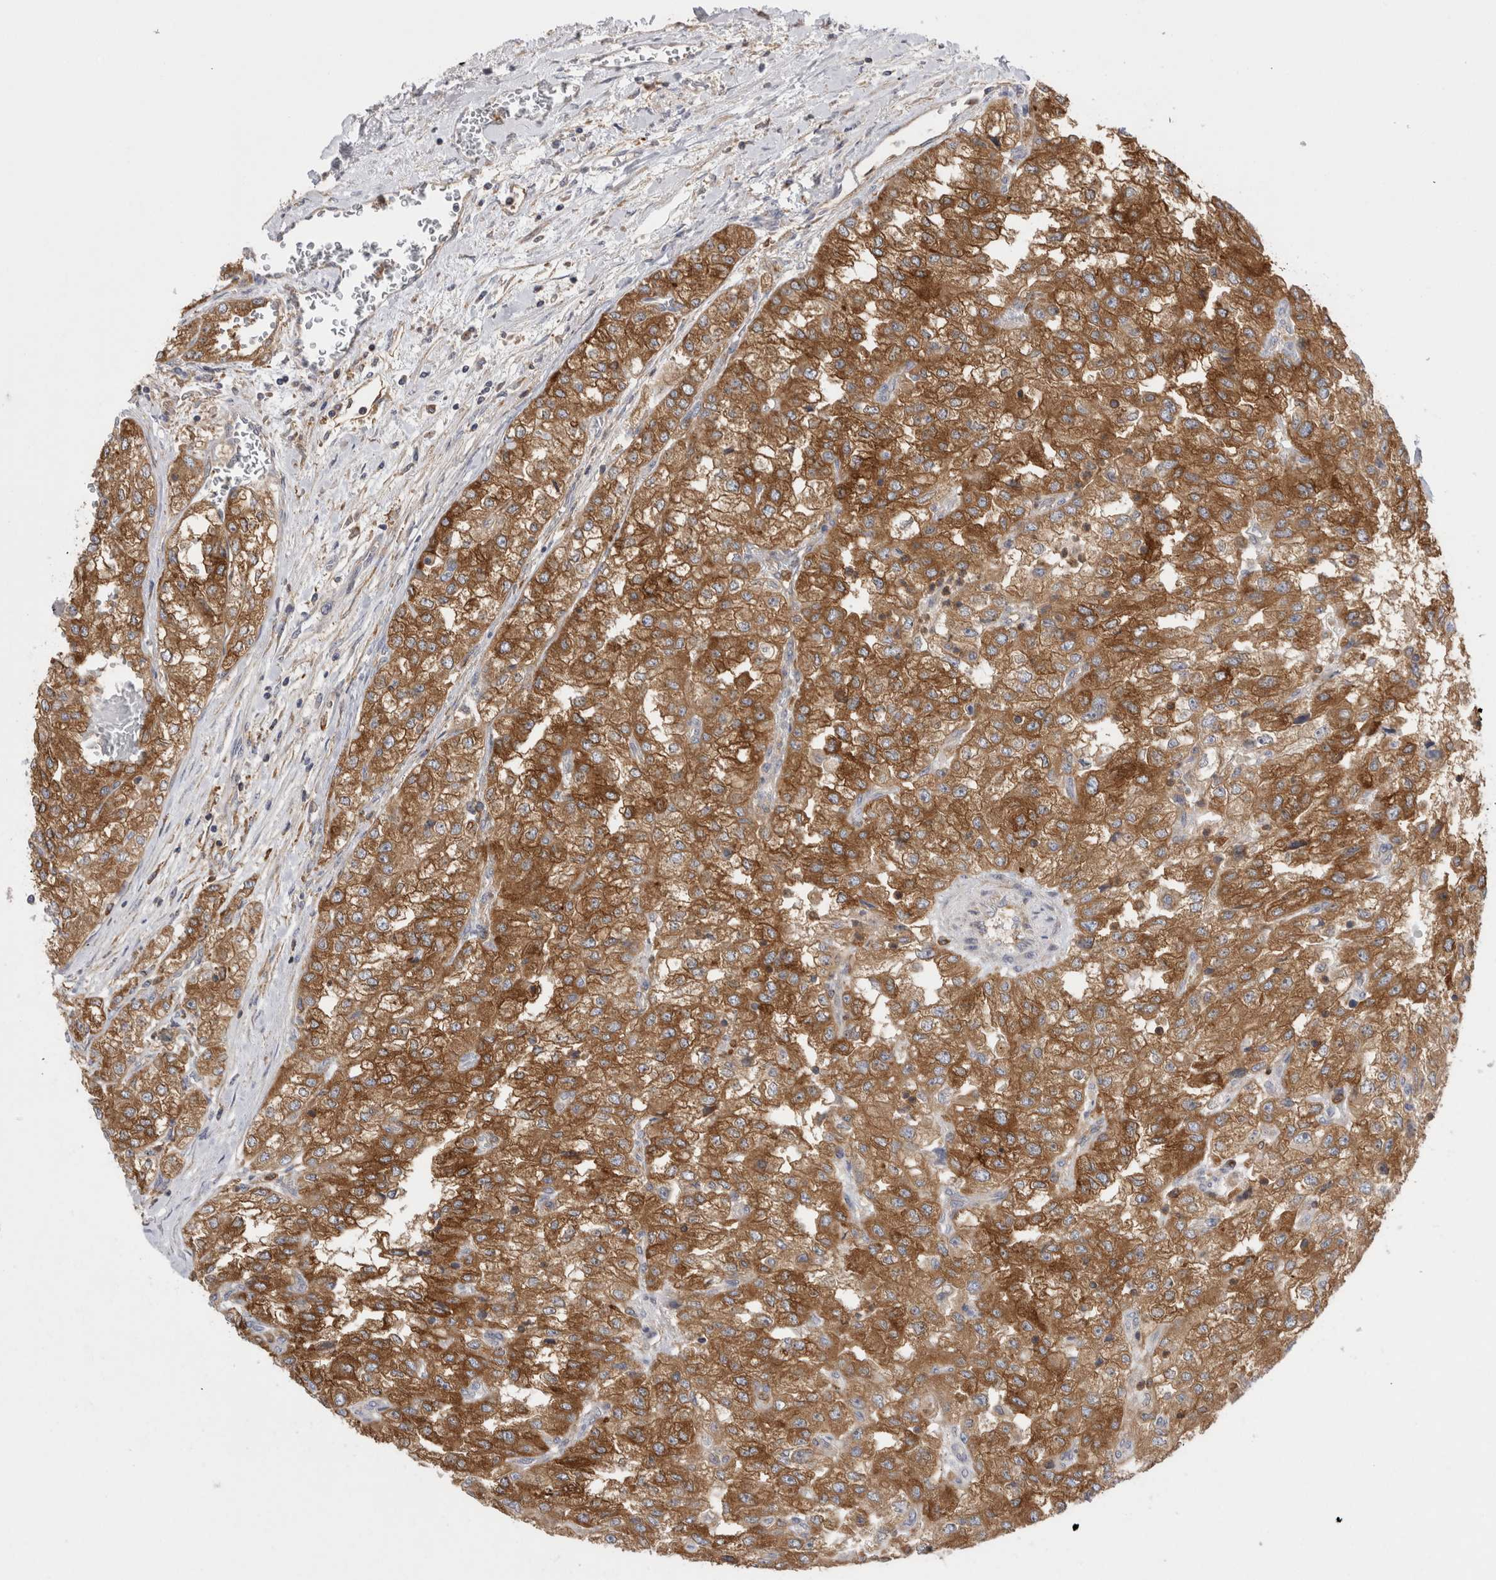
{"staining": {"intensity": "strong", "quantity": ">75%", "location": "cytoplasmic/membranous"}, "tissue": "renal cancer", "cell_type": "Tumor cells", "image_type": "cancer", "snomed": [{"axis": "morphology", "description": "Adenocarcinoma, NOS"}, {"axis": "topography", "description": "Kidney"}], "caption": "Protein analysis of renal cancer tissue displays strong cytoplasmic/membranous expression in approximately >75% of tumor cells.", "gene": "RAB11FIP1", "patient": {"sex": "female", "age": 54}}